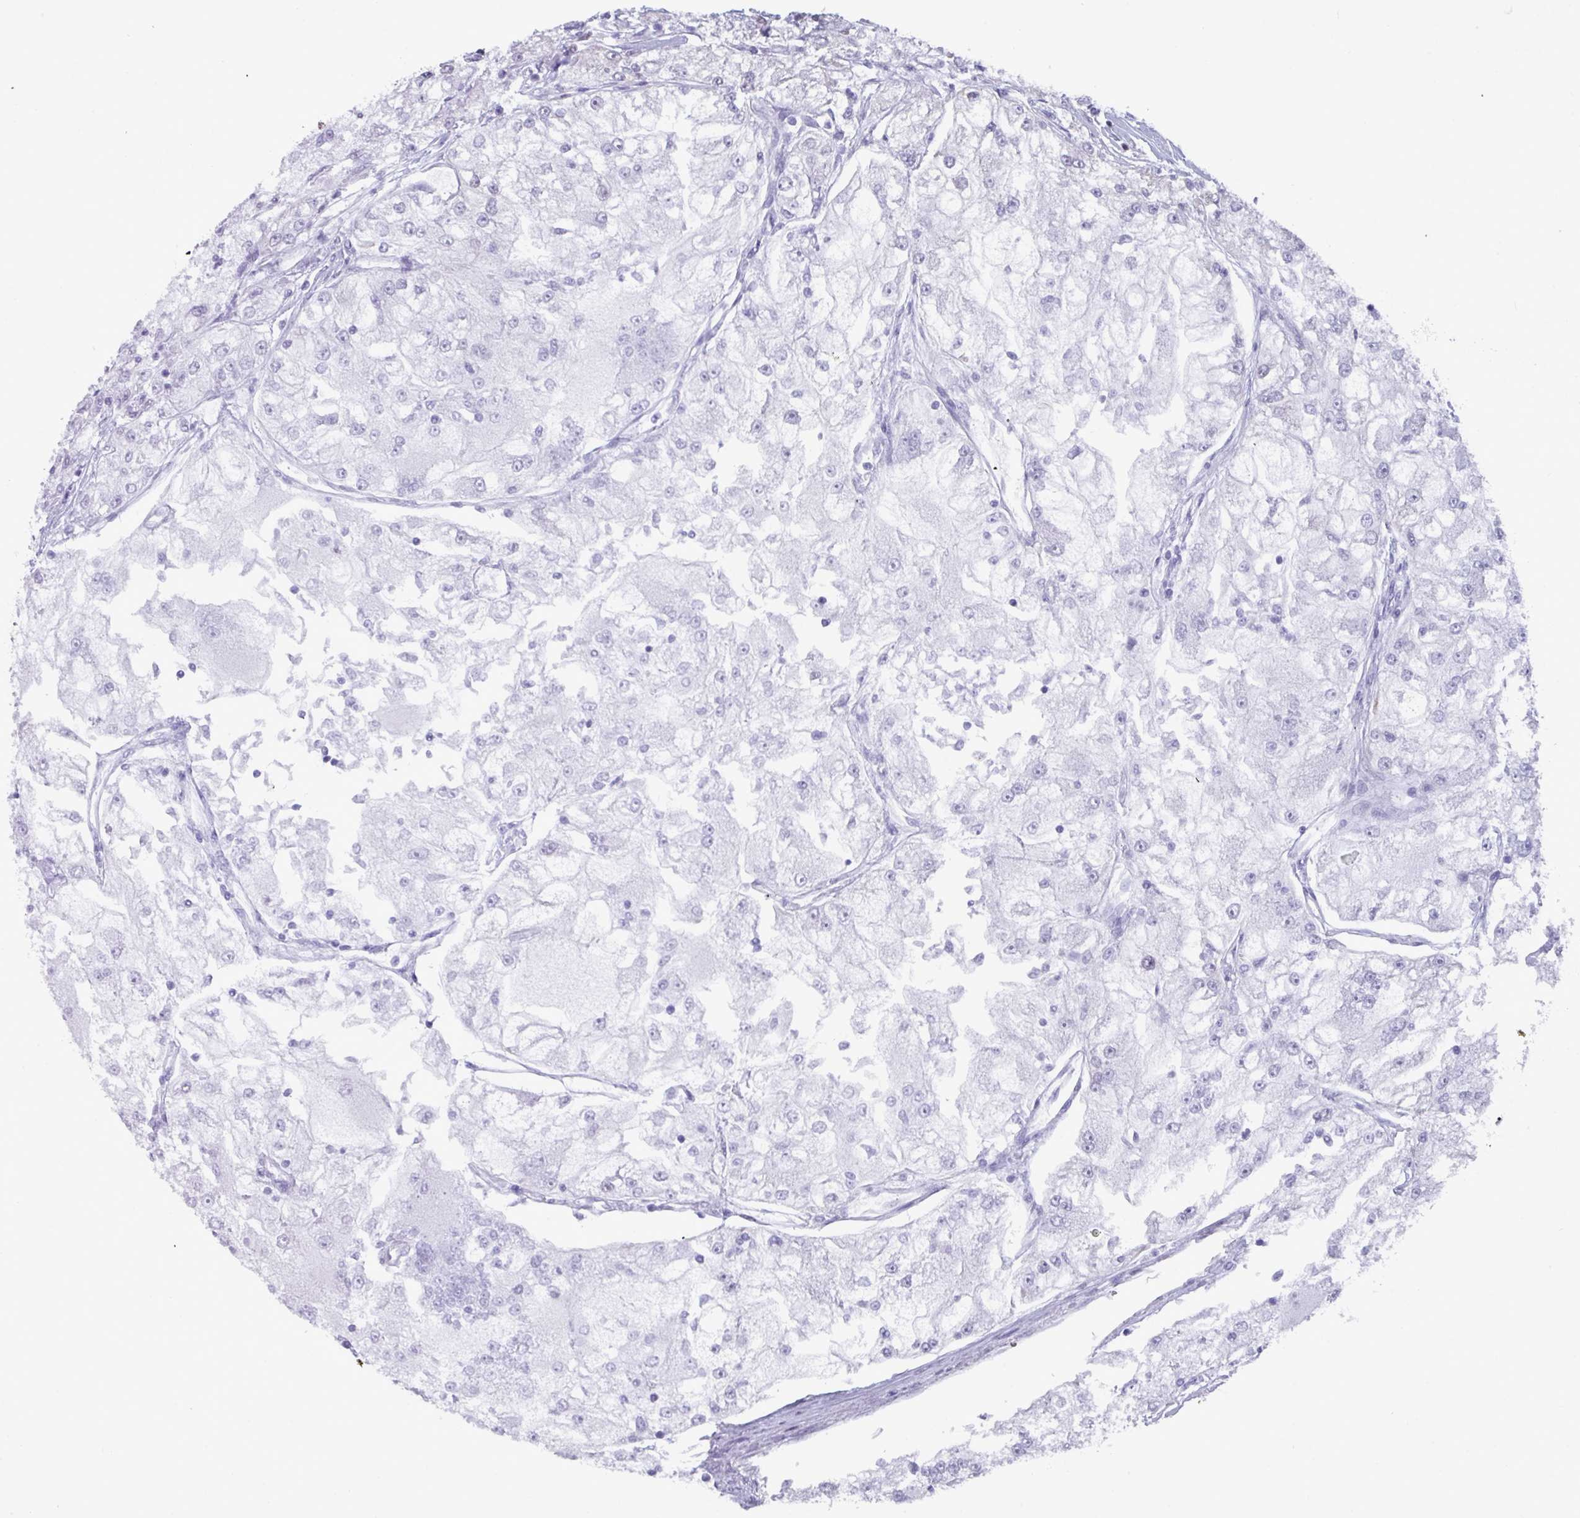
{"staining": {"intensity": "moderate", "quantity": "<25%", "location": "nuclear"}, "tissue": "renal cancer", "cell_type": "Tumor cells", "image_type": "cancer", "snomed": [{"axis": "morphology", "description": "Adenocarcinoma, NOS"}, {"axis": "topography", "description": "Kidney"}], "caption": "Immunohistochemistry (IHC) (DAB (3,3'-diaminobenzidine)) staining of human renal adenocarcinoma displays moderate nuclear protein expression in about <25% of tumor cells.", "gene": "PUF60", "patient": {"sex": "female", "age": 72}}